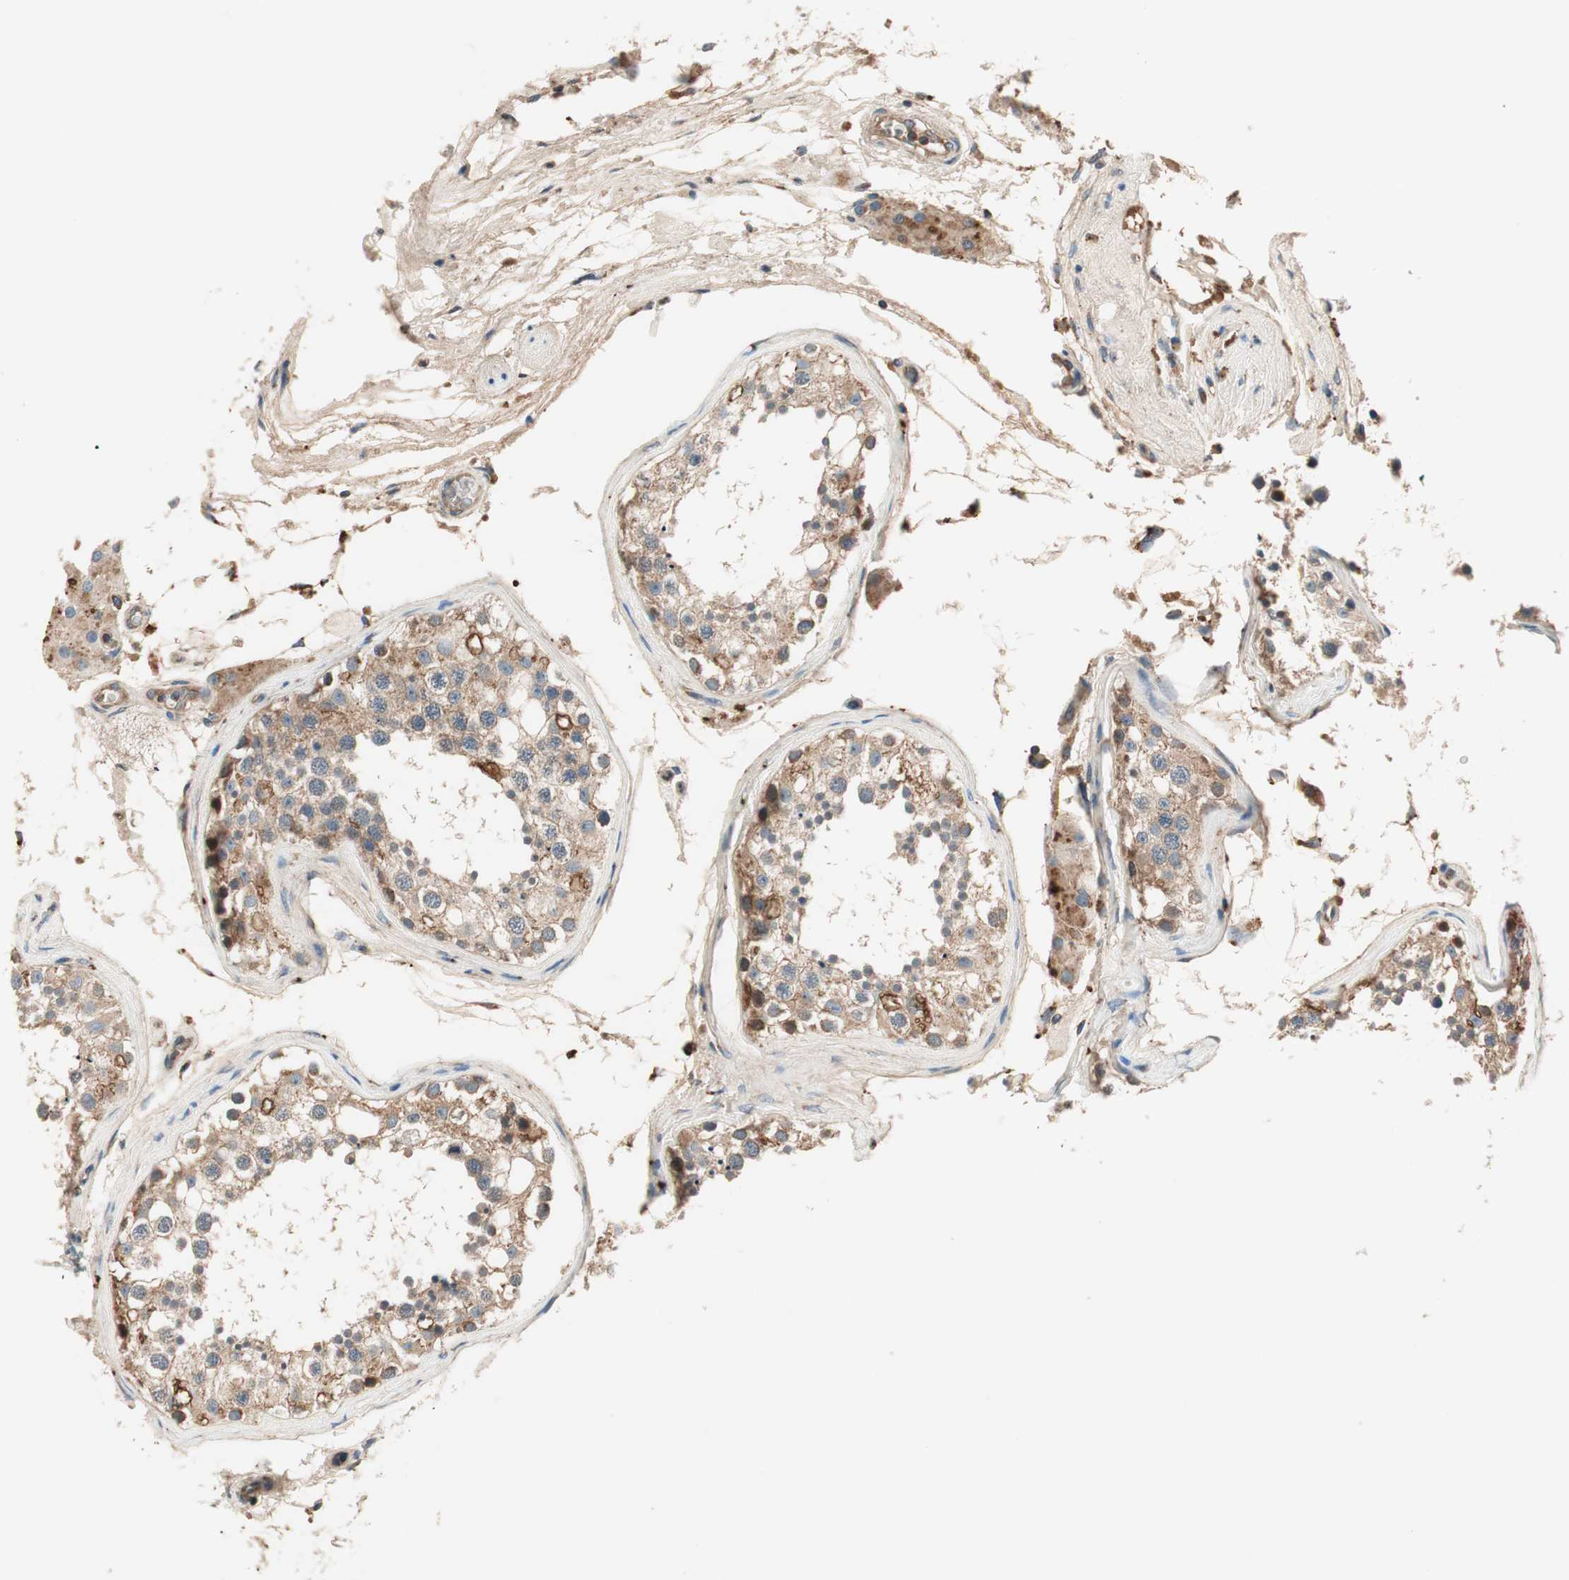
{"staining": {"intensity": "moderate", "quantity": ">75%", "location": "cytoplasmic/membranous"}, "tissue": "testis", "cell_type": "Cells in seminiferous ducts", "image_type": "normal", "snomed": [{"axis": "morphology", "description": "Normal tissue, NOS"}, {"axis": "topography", "description": "Testis"}], "caption": "Immunohistochemical staining of benign testis shows moderate cytoplasmic/membranous protein staining in approximately >75% of cells in seminiferous ducts. (brown staining indicates protein expression, while blue staining denotes nuclei).", "gene": "HPN", "patient": {"sex": "male", "age": 68}}